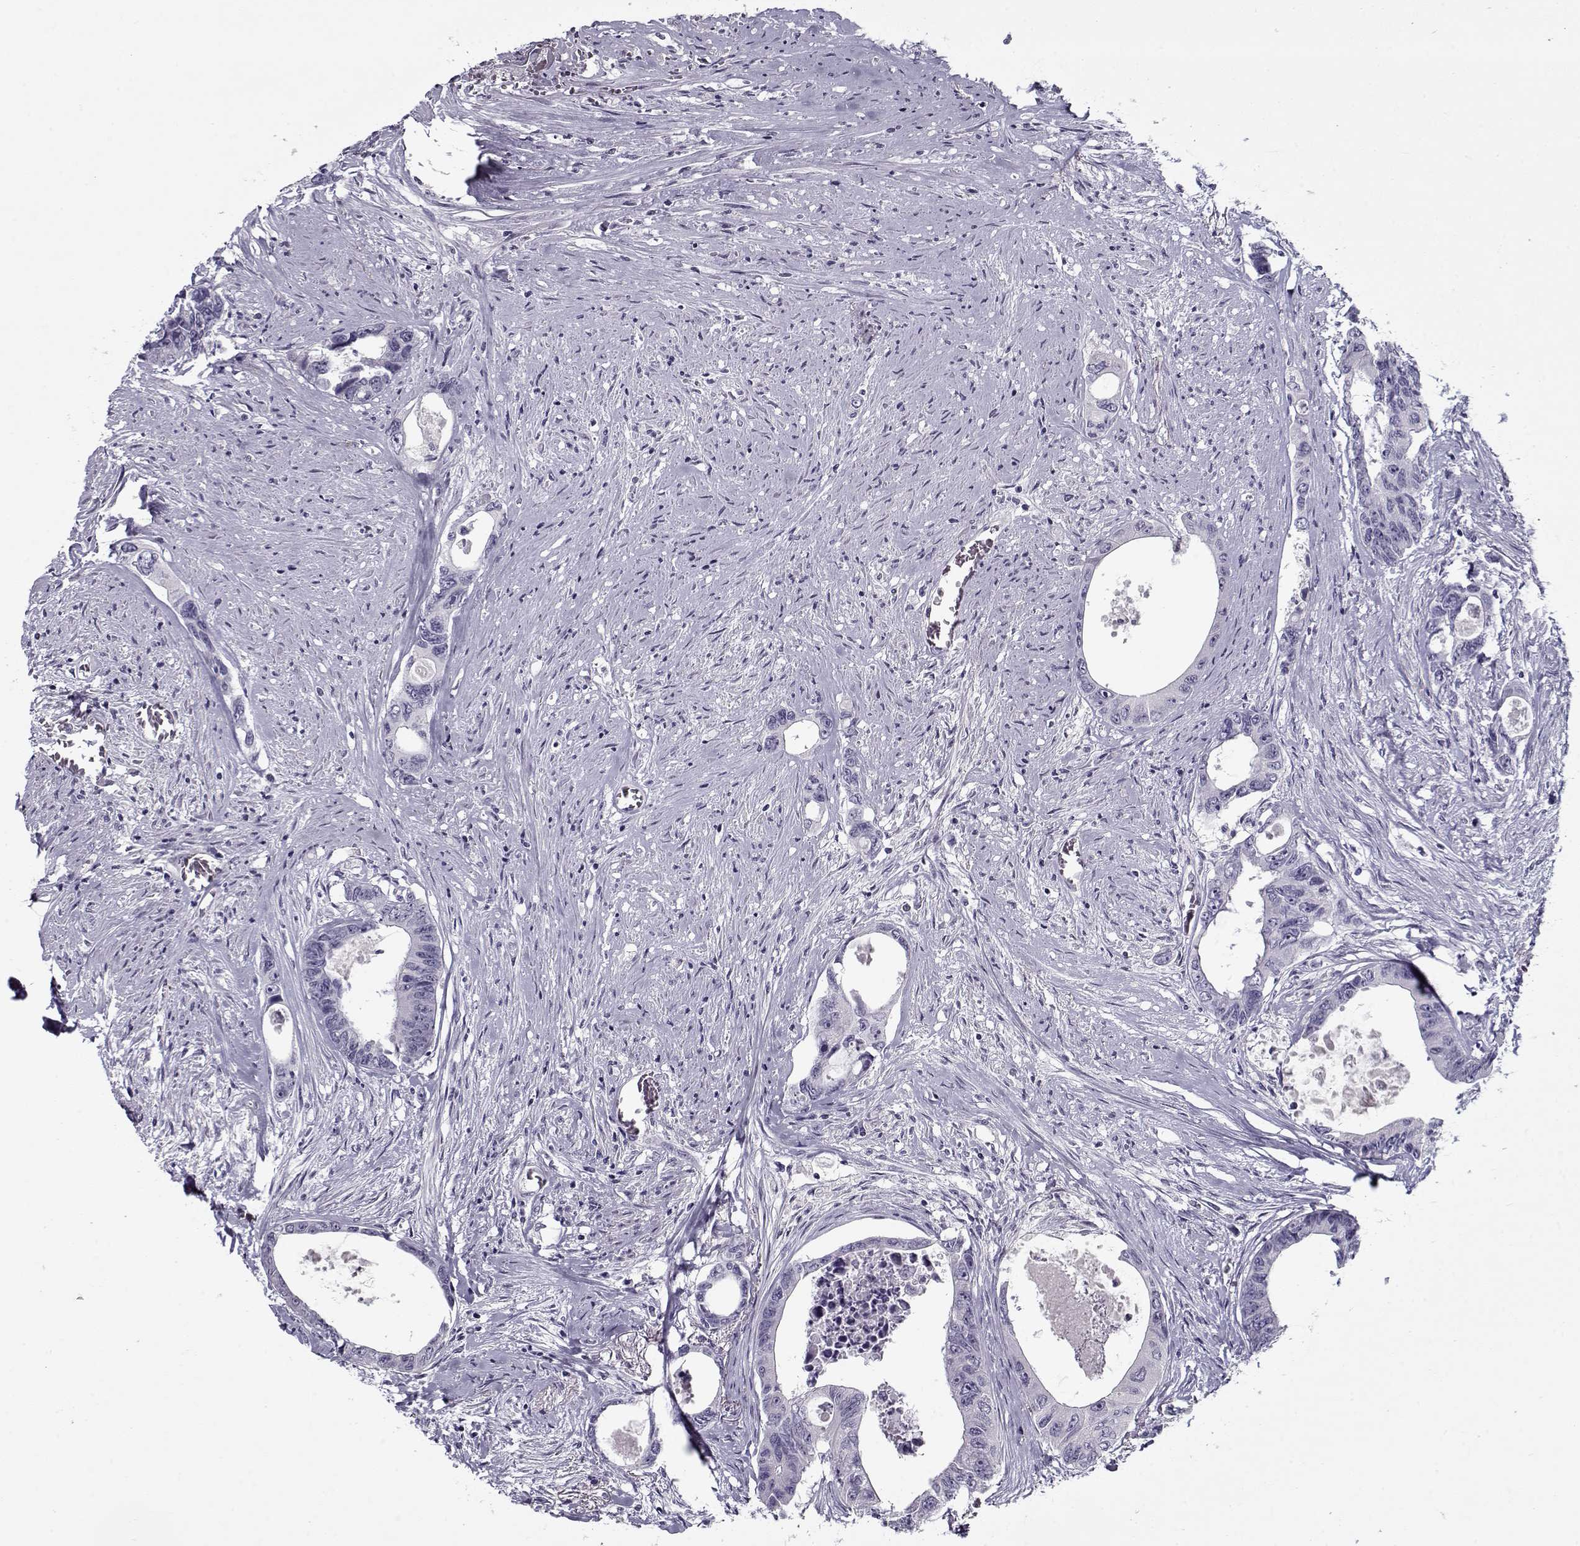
{"staining": {"intensity": "negative", "quantity": "none", "location": "none"}, "tissue": "colorectal cancer", "cell_type": "Tumor cells", "image_type": "cancer", "snomed": [{"axis": "morphology", "description": "Adenocarcinoma, NOS"}, {"axis": "topography", "description": "Rectum"}], "caption": "Adenocarcinoma (colorectal) was stained to show a protein in brown. There is no significant positivity in tumor cells.", "gene": "CIBAR1", "patient": {"sex": "male", "age": 59}}